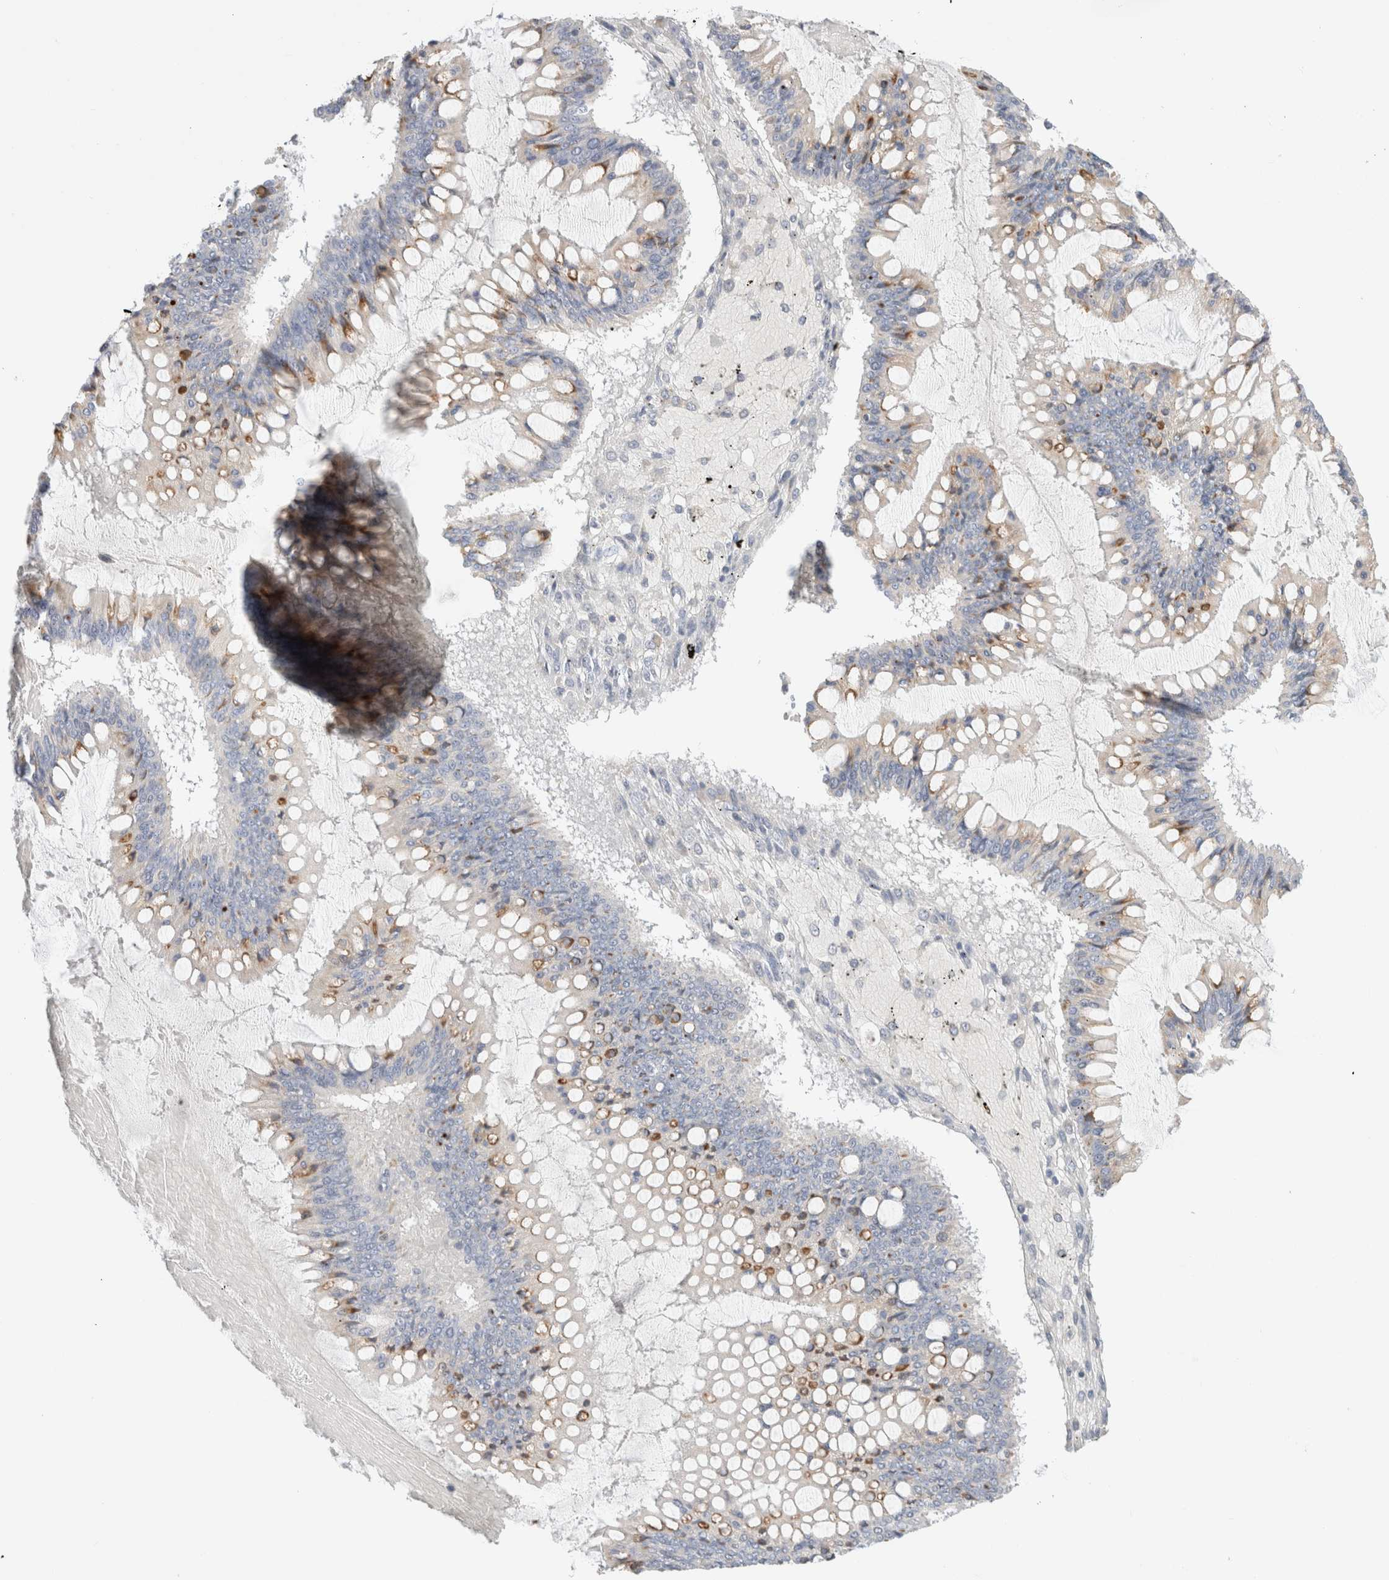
{"staining": {"intensity": "moderate", "quantity": "<25%", "location": "cytoplasmic/membranous"}, "tissue": "ovarian cancer", "cell_type": "Tumor cells", "image_type": "cancer", "snomed": [{"axis": "morphology", "description": "Cystadenocarcinoma, mucinous, NOS"}, {"axis": "topography", "description": "Ovary"}], "caption": "Immunohistochemistry micrograph of mucinous cystadenocarcinoma (ovarian) stained for a protein (brown), which reveals low levels of moderate cytoplasmic/membranous positivity in approximately <25% of tumor cells.", "gene": "CSK", "patient": {"sex": "female", "age": 73}}